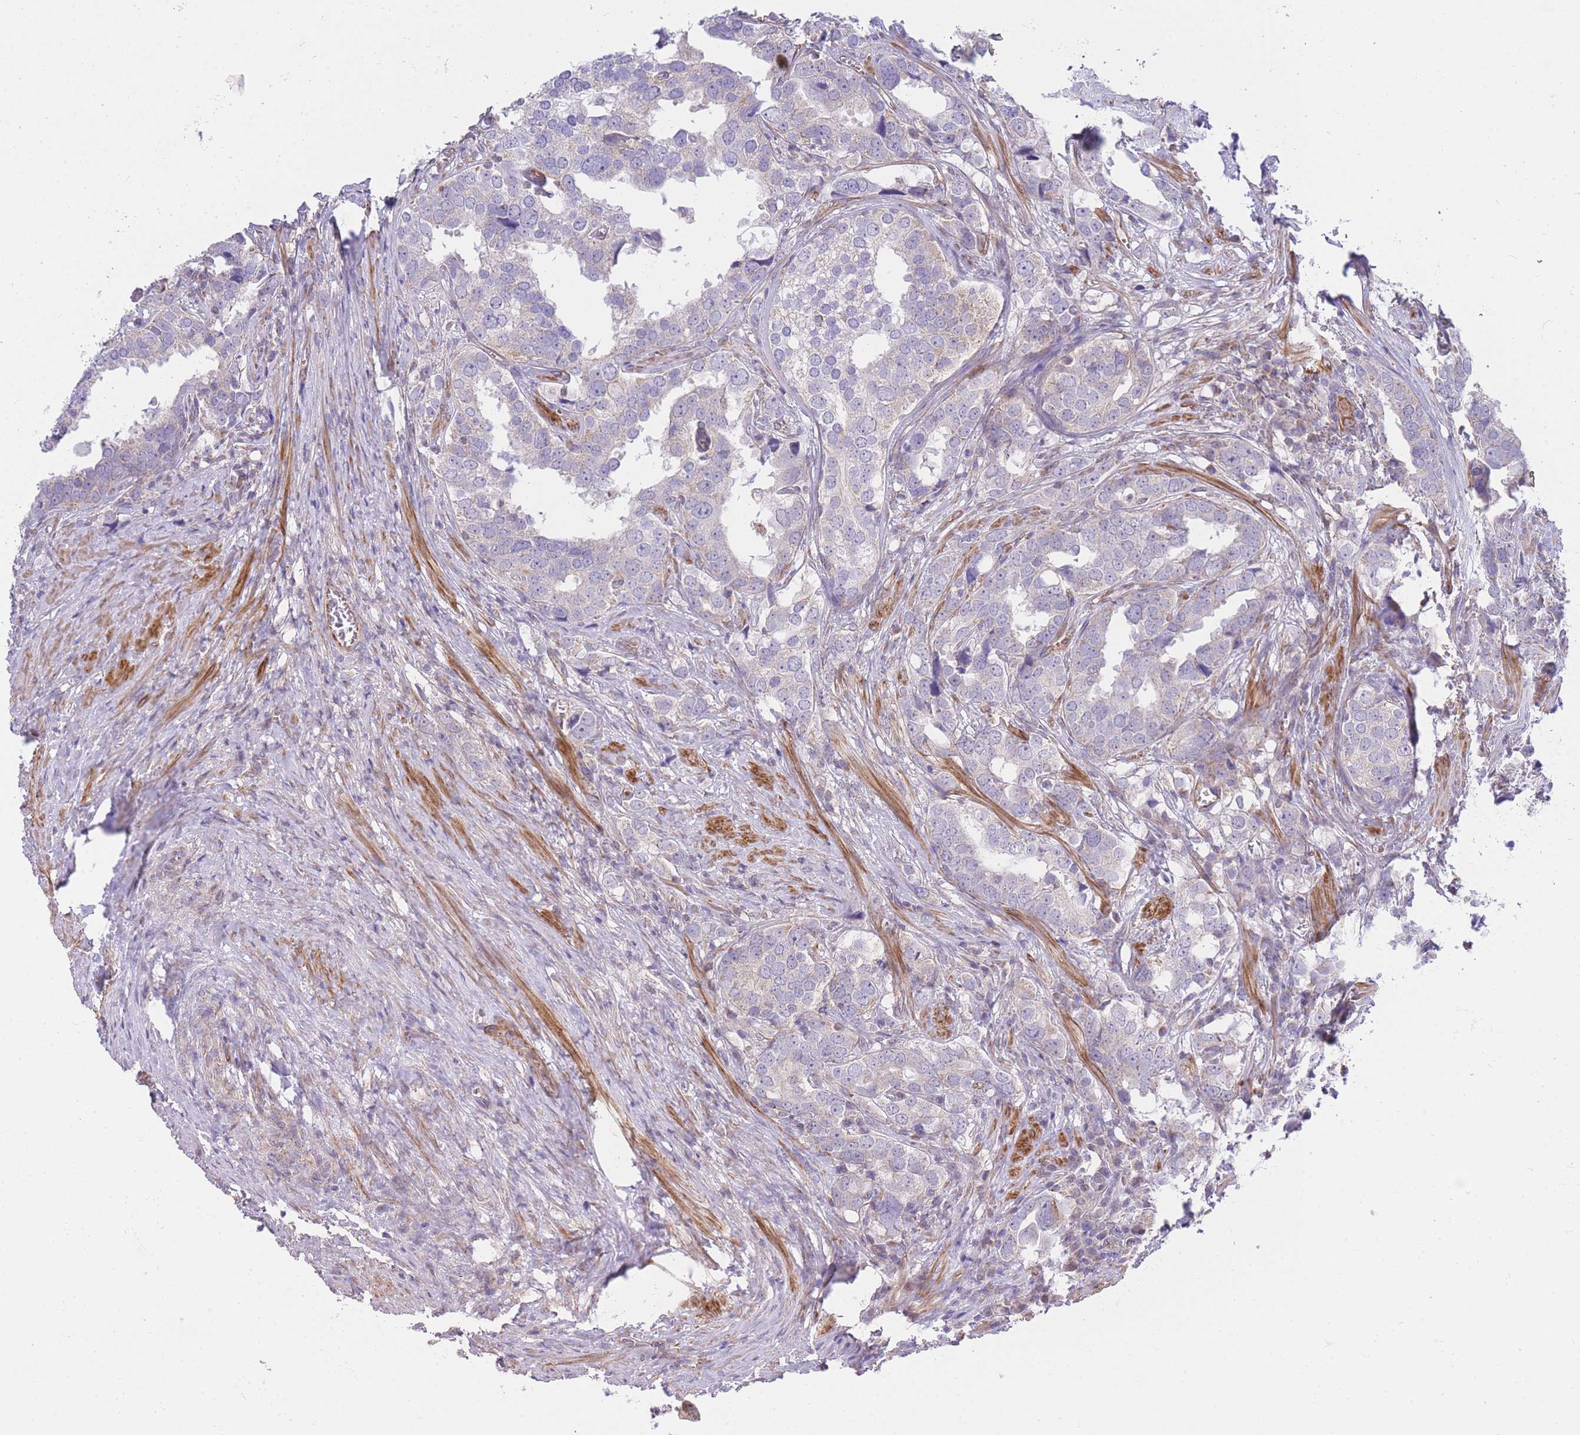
{"staining": {"intensity": "weak", "quantity": "<25%", "location": "cytoplasmic/membranous"}, "tissue": "prostate cancer", "cell_type": "Tumor cells", "image_type": "cancer", "snomed": [{"axis": "morphology", "description": "Adenocarcinoma, High grade"}, {"axis": "topography", "description": "Prostate"}], "caption": "This is an immunohistochemistry image of human prostate cancer. There is no positivity in tumor cells.", "gene": "CTBP1", "patient": {"sex": "male", "age": 71}}